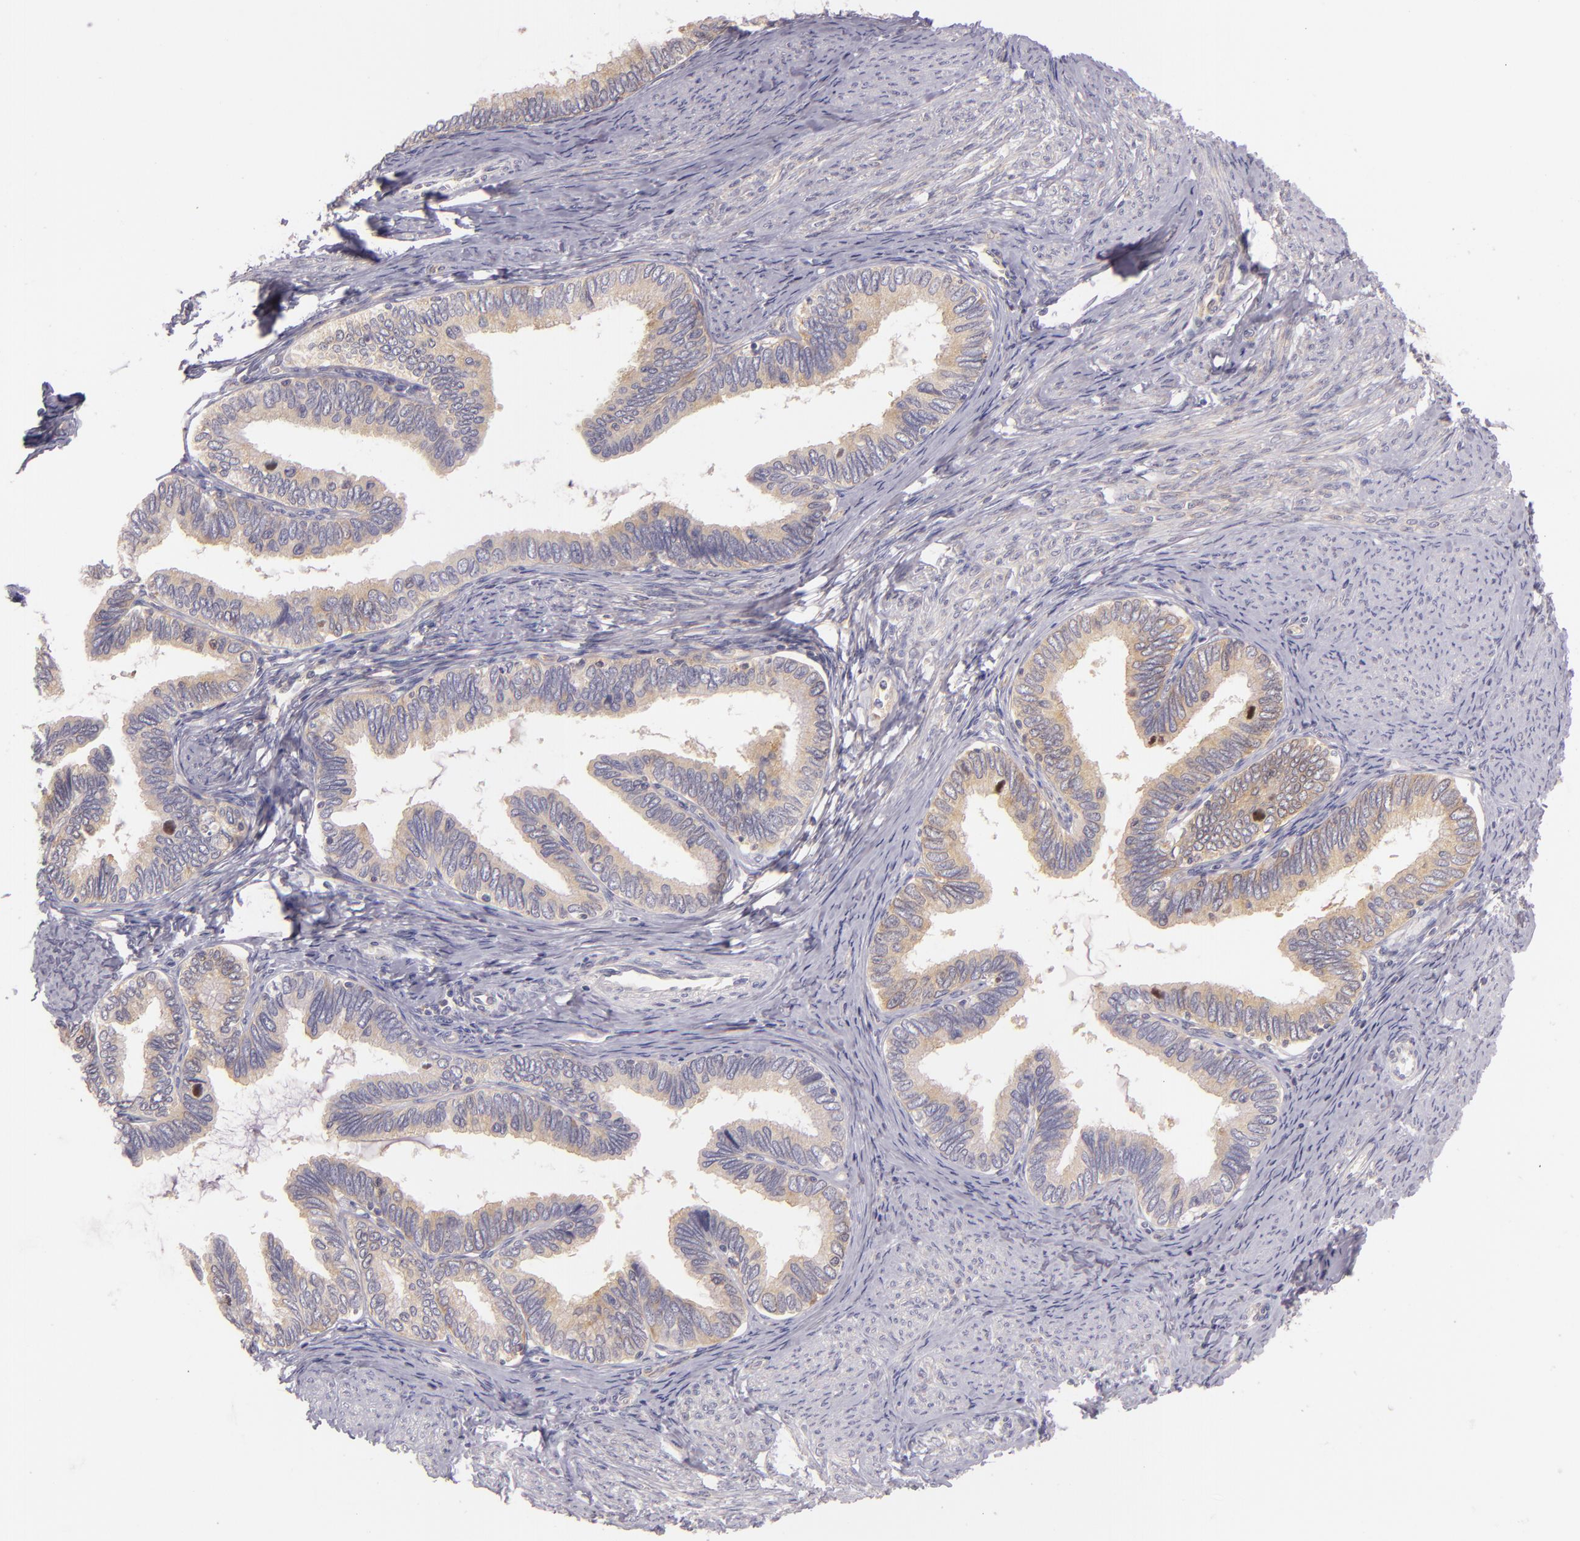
{"staining": {"intensity": "weak", "quantity": "25%-75%", "location": "cytoplasmic/membranous"}, "tissue": "cervical cancer", "cell_type": "Tumor cells", "image_type": "cancer", "snomed": [{"axis": "morphology", "description": "Adenocarcinoma, NOS"}, {"axis": "topography", "description": "Cervix"}], "caption": "A low amount of weak cytoplasmic/membranous staining is present in approximately 25%-75% of tumor cells in adenocarcinoma (cervical) tissue. (IHC, brightfield microscopy, high magnification).", "gene": "UPF3B", "patient": {"sex": "female", "age": 49}}